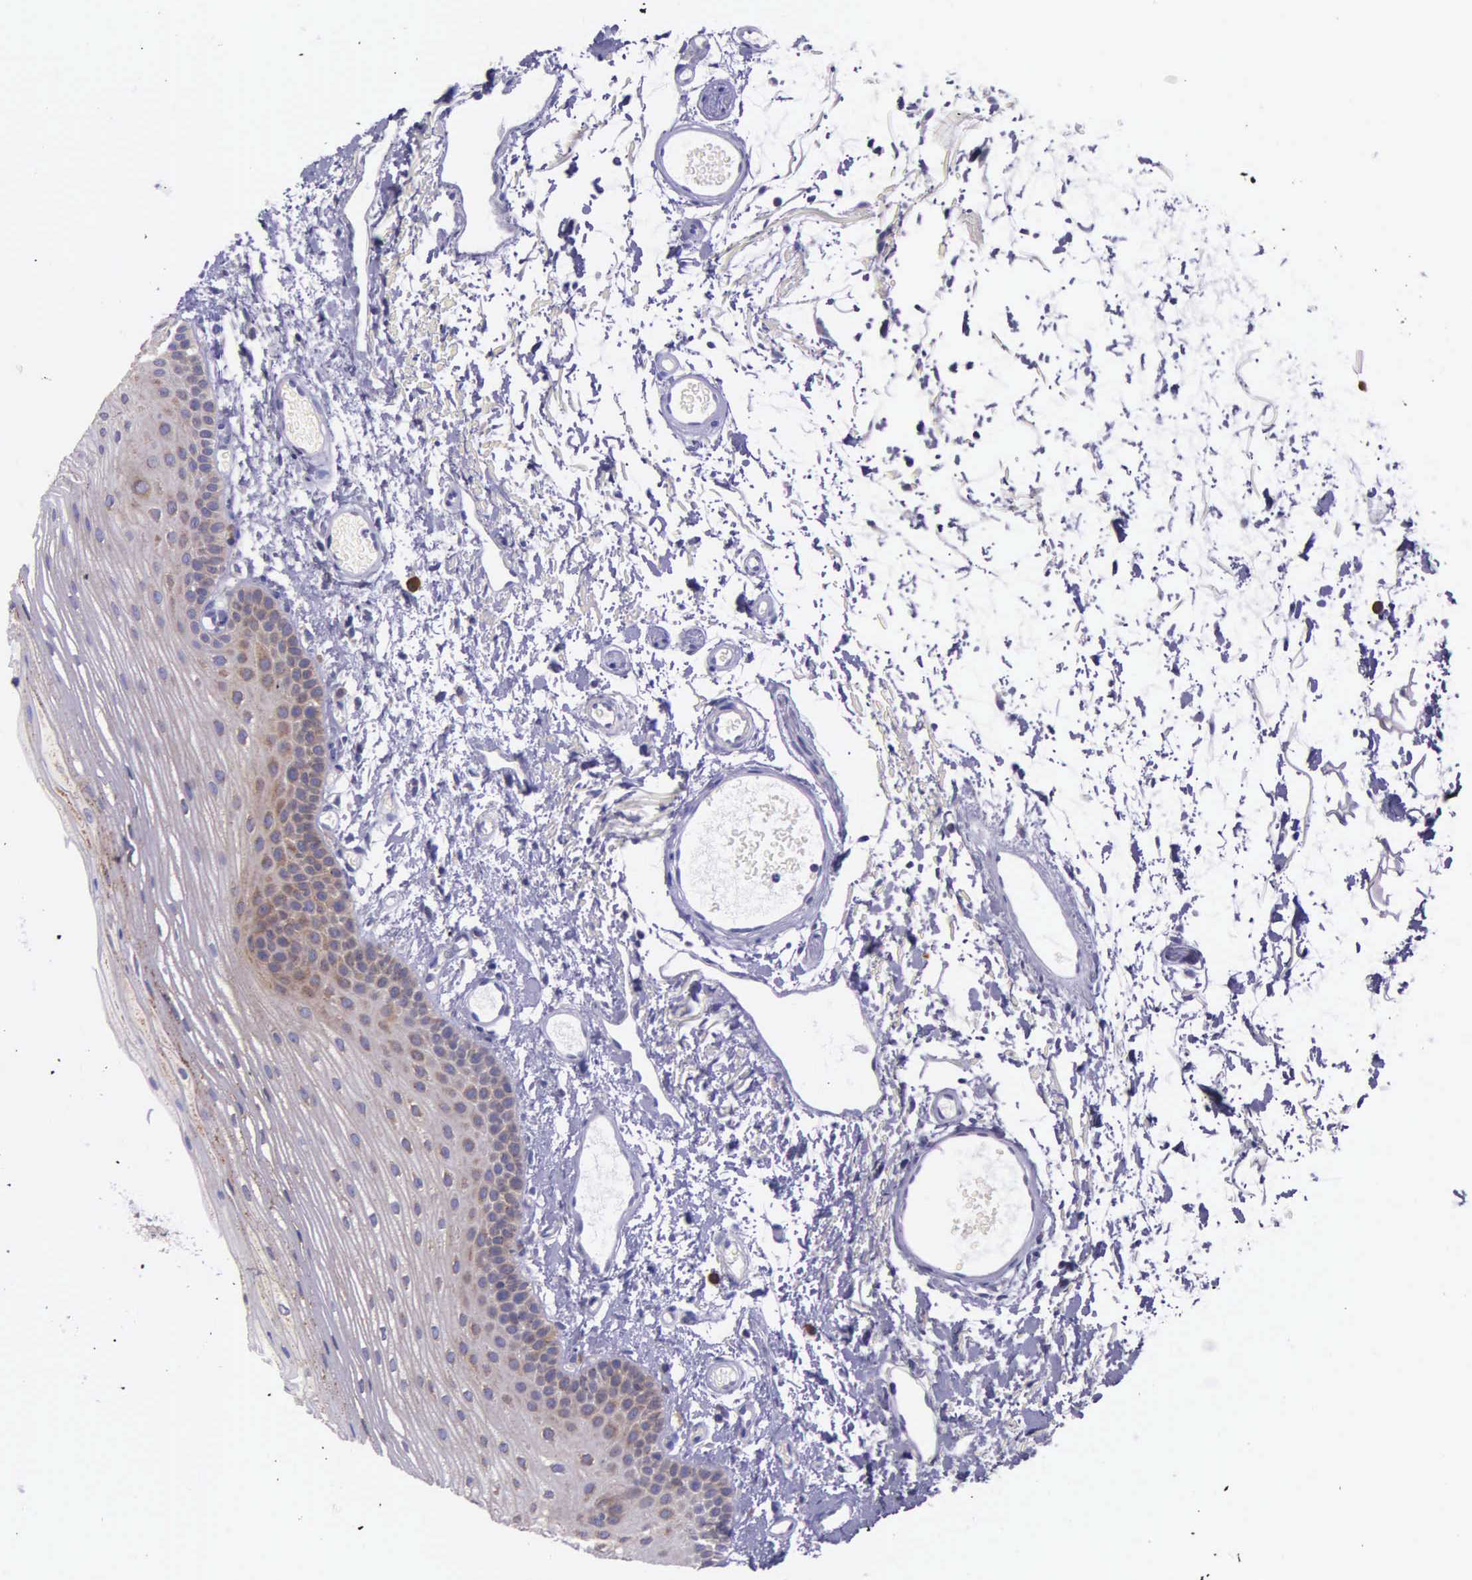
{"staining": {"intensity": "weak", "quantity": "25%-75%", "location": "cytoplasmic/membranous"}, "tissue": "oral mucosa", "cell_type": "Squamous epithelial cells", "image_type": "normal", "snomed": [{"axis": "morphology", "description": "Normal tissue, NOS"}, {"axis": "topography", "description": "Oral tissue"}], "caption": "A low amount of weak cytoplasmic/membranous staining is identified in about 25%-75% of squamous epithelial cells in benign oral mucosa.", "gene": "NSDHL", "patient": {"sex": "male", "age": 52}}